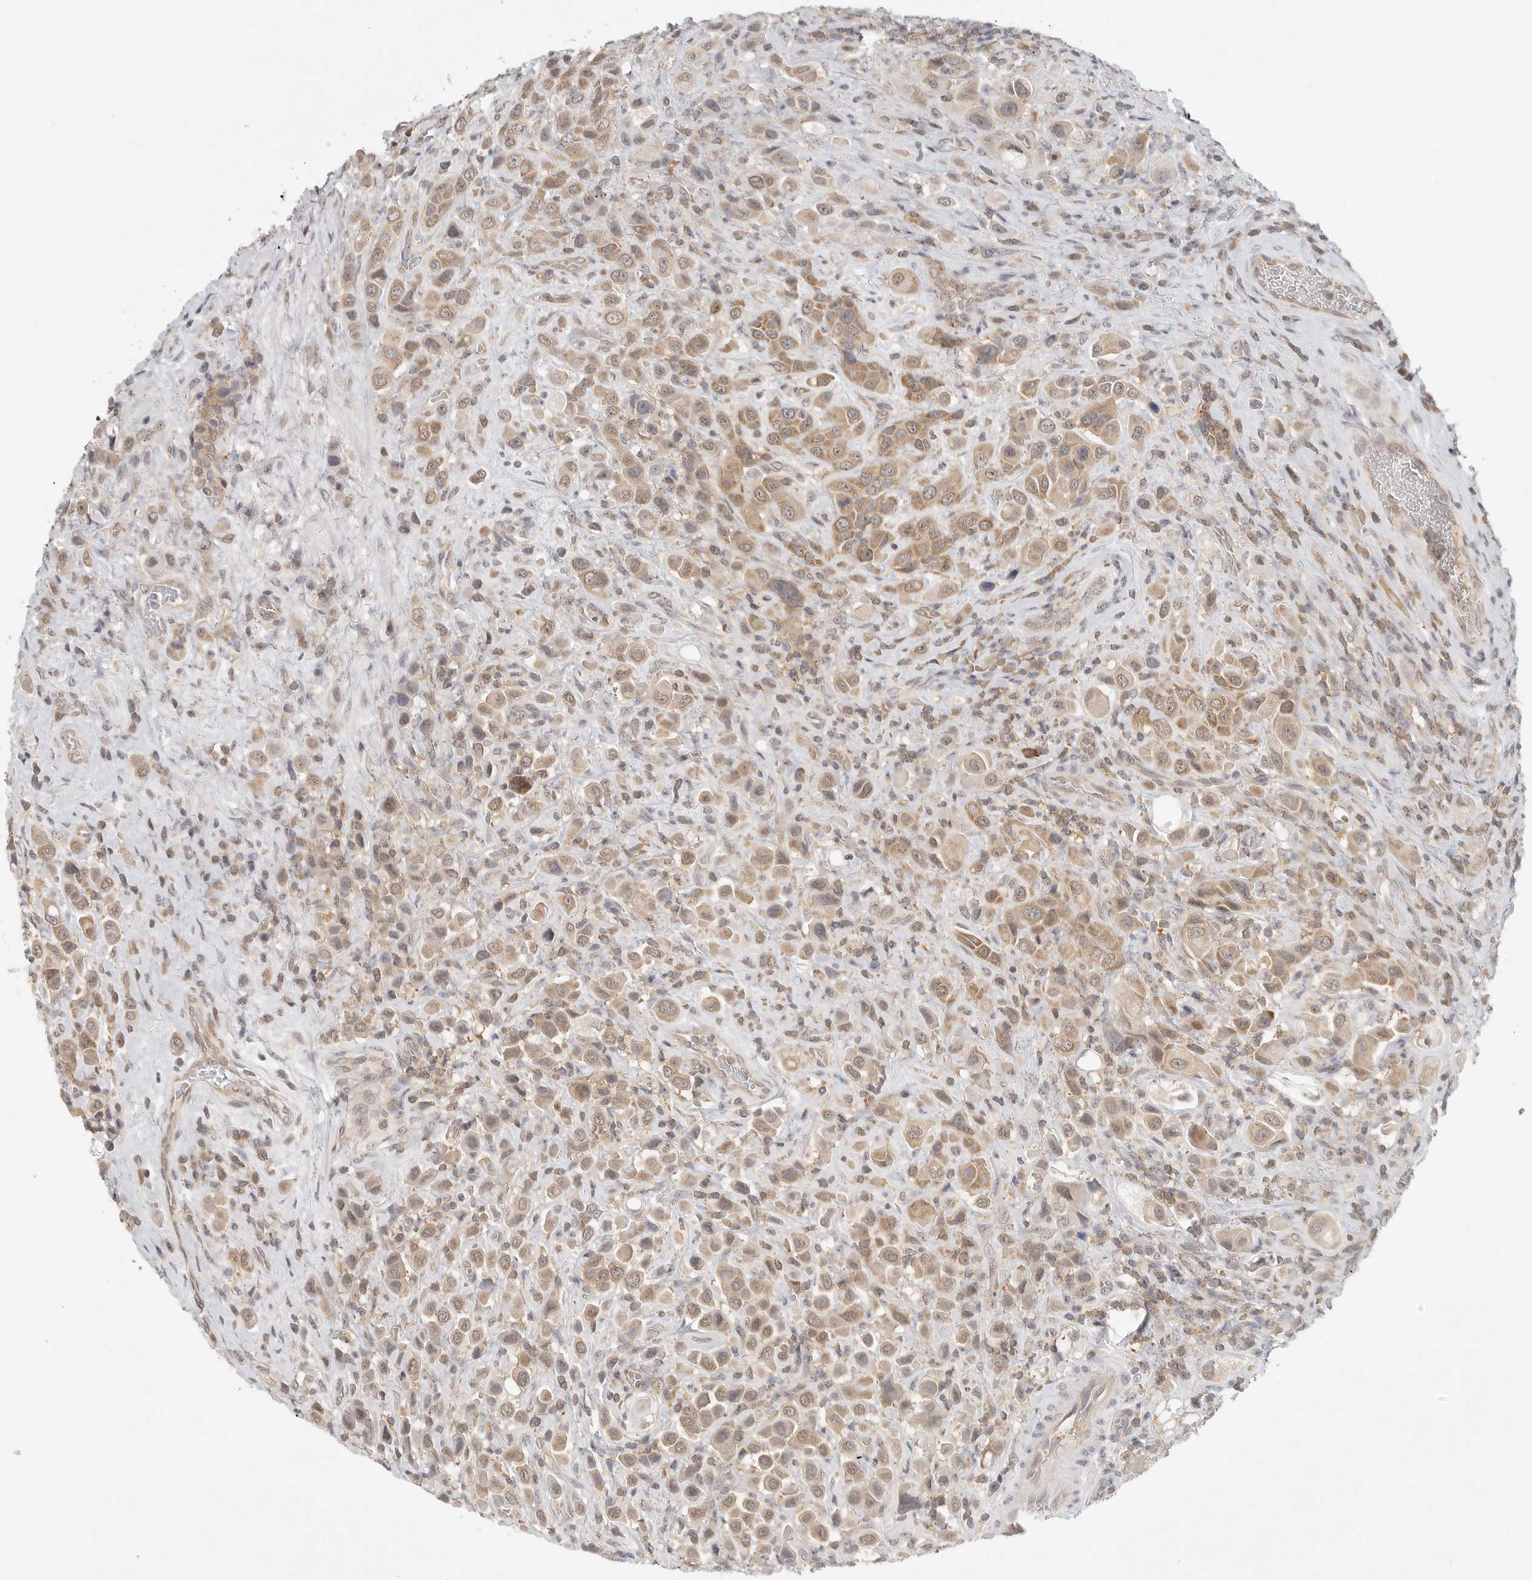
{"staining": {"intensity": "moderate", "quantity": "25%-75%", "location": "cytoplasmic/membranous,nuclear"}, "tissue": "urothelial cancer", "cell_type": "Tumor cells", "image_type": "cancer", "snomed": [{"axis": "morphology", "description": "Urothelial carcinoma, High grade"}, {"axis": "topography", "description": "Urinary bladder"}], "caption": "Immunohistochemical staining of high-grade urothelial carcinoma demonstrates medium levels of moderate cytoplasmic/membranous and nuclear positivity in about 25%-75% of tumor cells.", "gene": "HDAC6", "patient": {"sex": "male", "age": 50}}